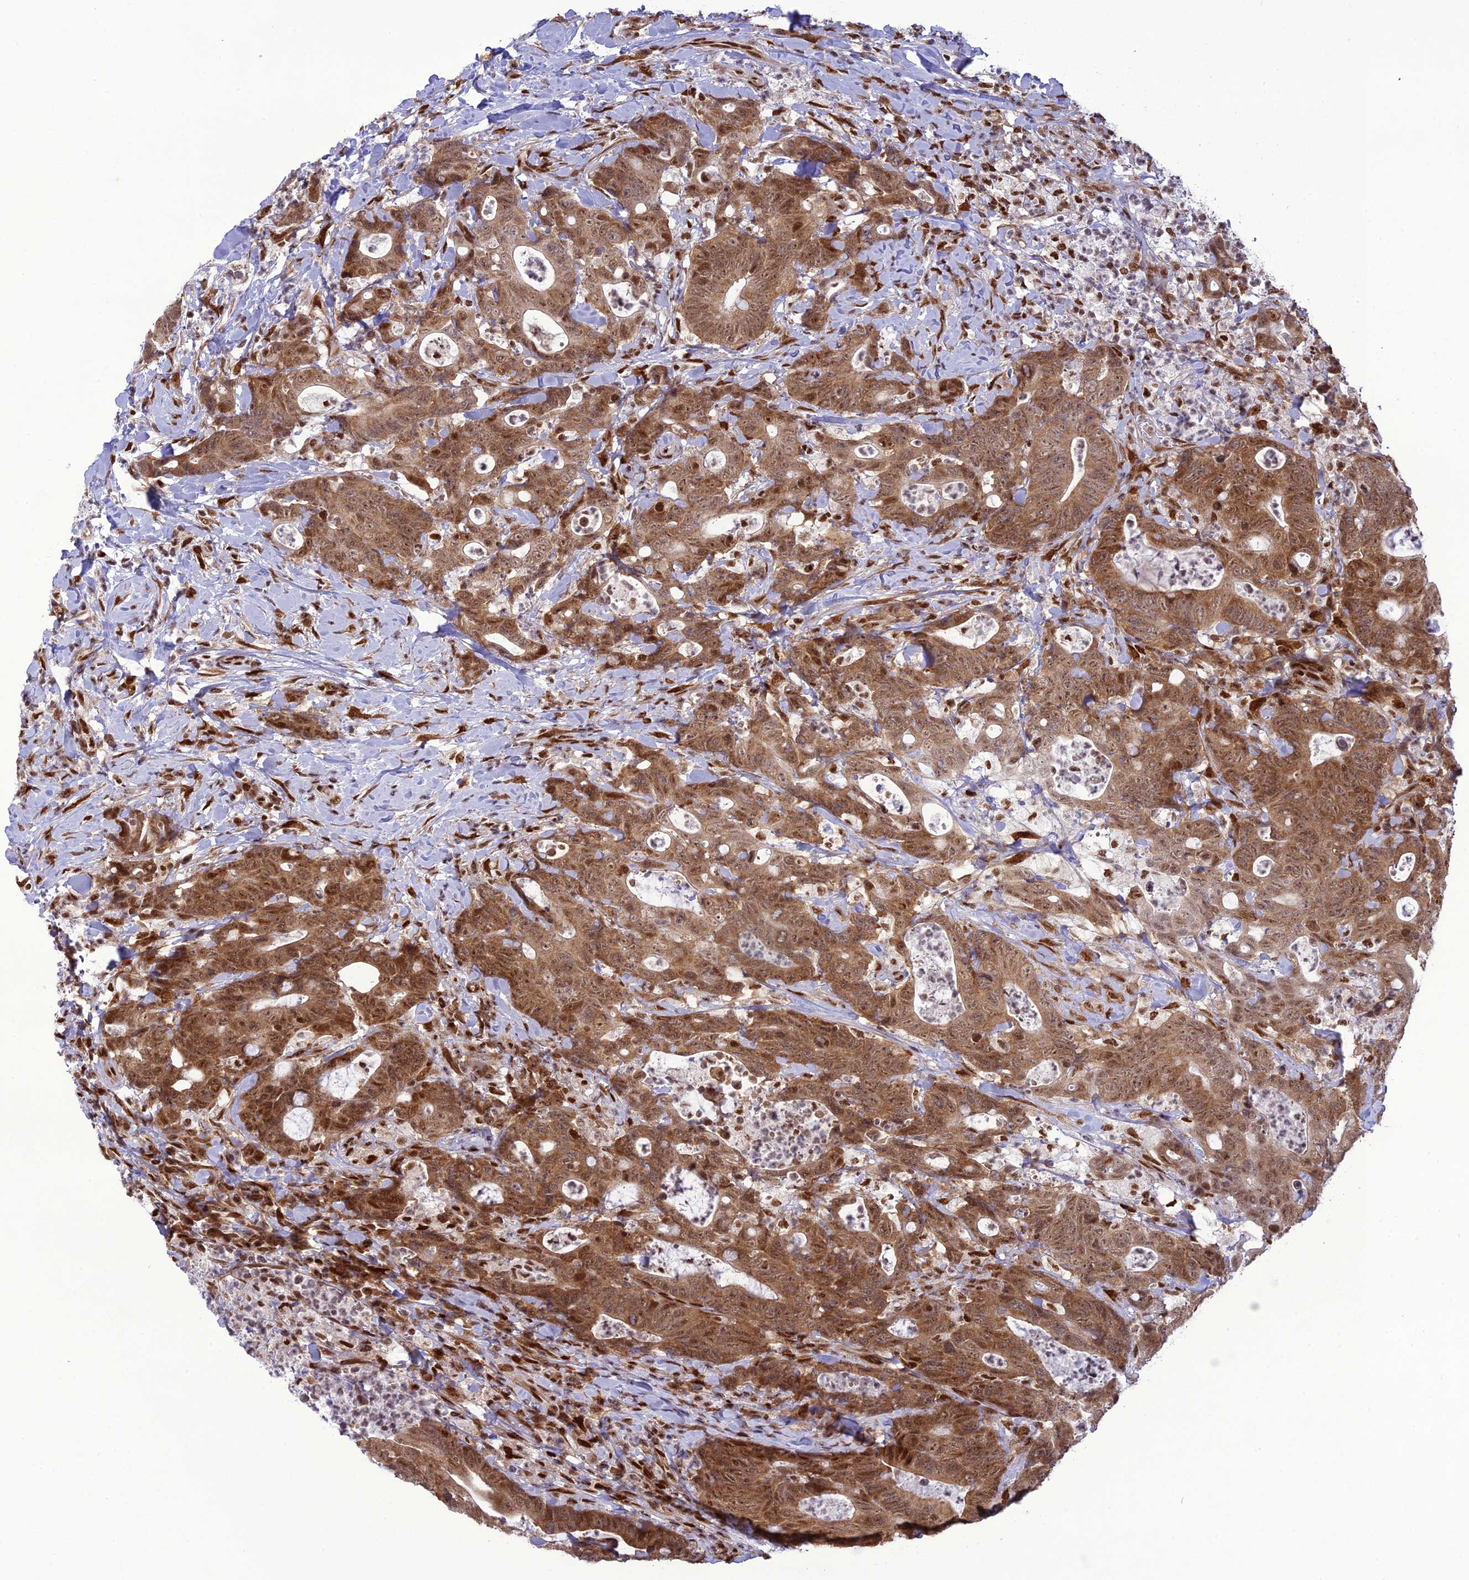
{"staining": {"intensity": "moderate", "quantity": ">75%", "location": "cytoplasmic/membranous,nuclear"}, "tissue": "colorectal cancer", "cell_type": "Tumor cells", "image_type": "cancer", "snomed": [{"axis": "morphology", "description": "Adenocarcinoma, NOS"}, {"axis": "topography", "description": "Colon"}], "caption": "Tumor cells show medium levels of moderate cytoplasmic/membranous and nuclear positivity in about >75% of cells in human colorectal adenocarcinoma. The protein is shown in brown color, while the nuclei are stained blue.", "gene": "DDX1", "patient": {"sex": "female", "age": 82}}